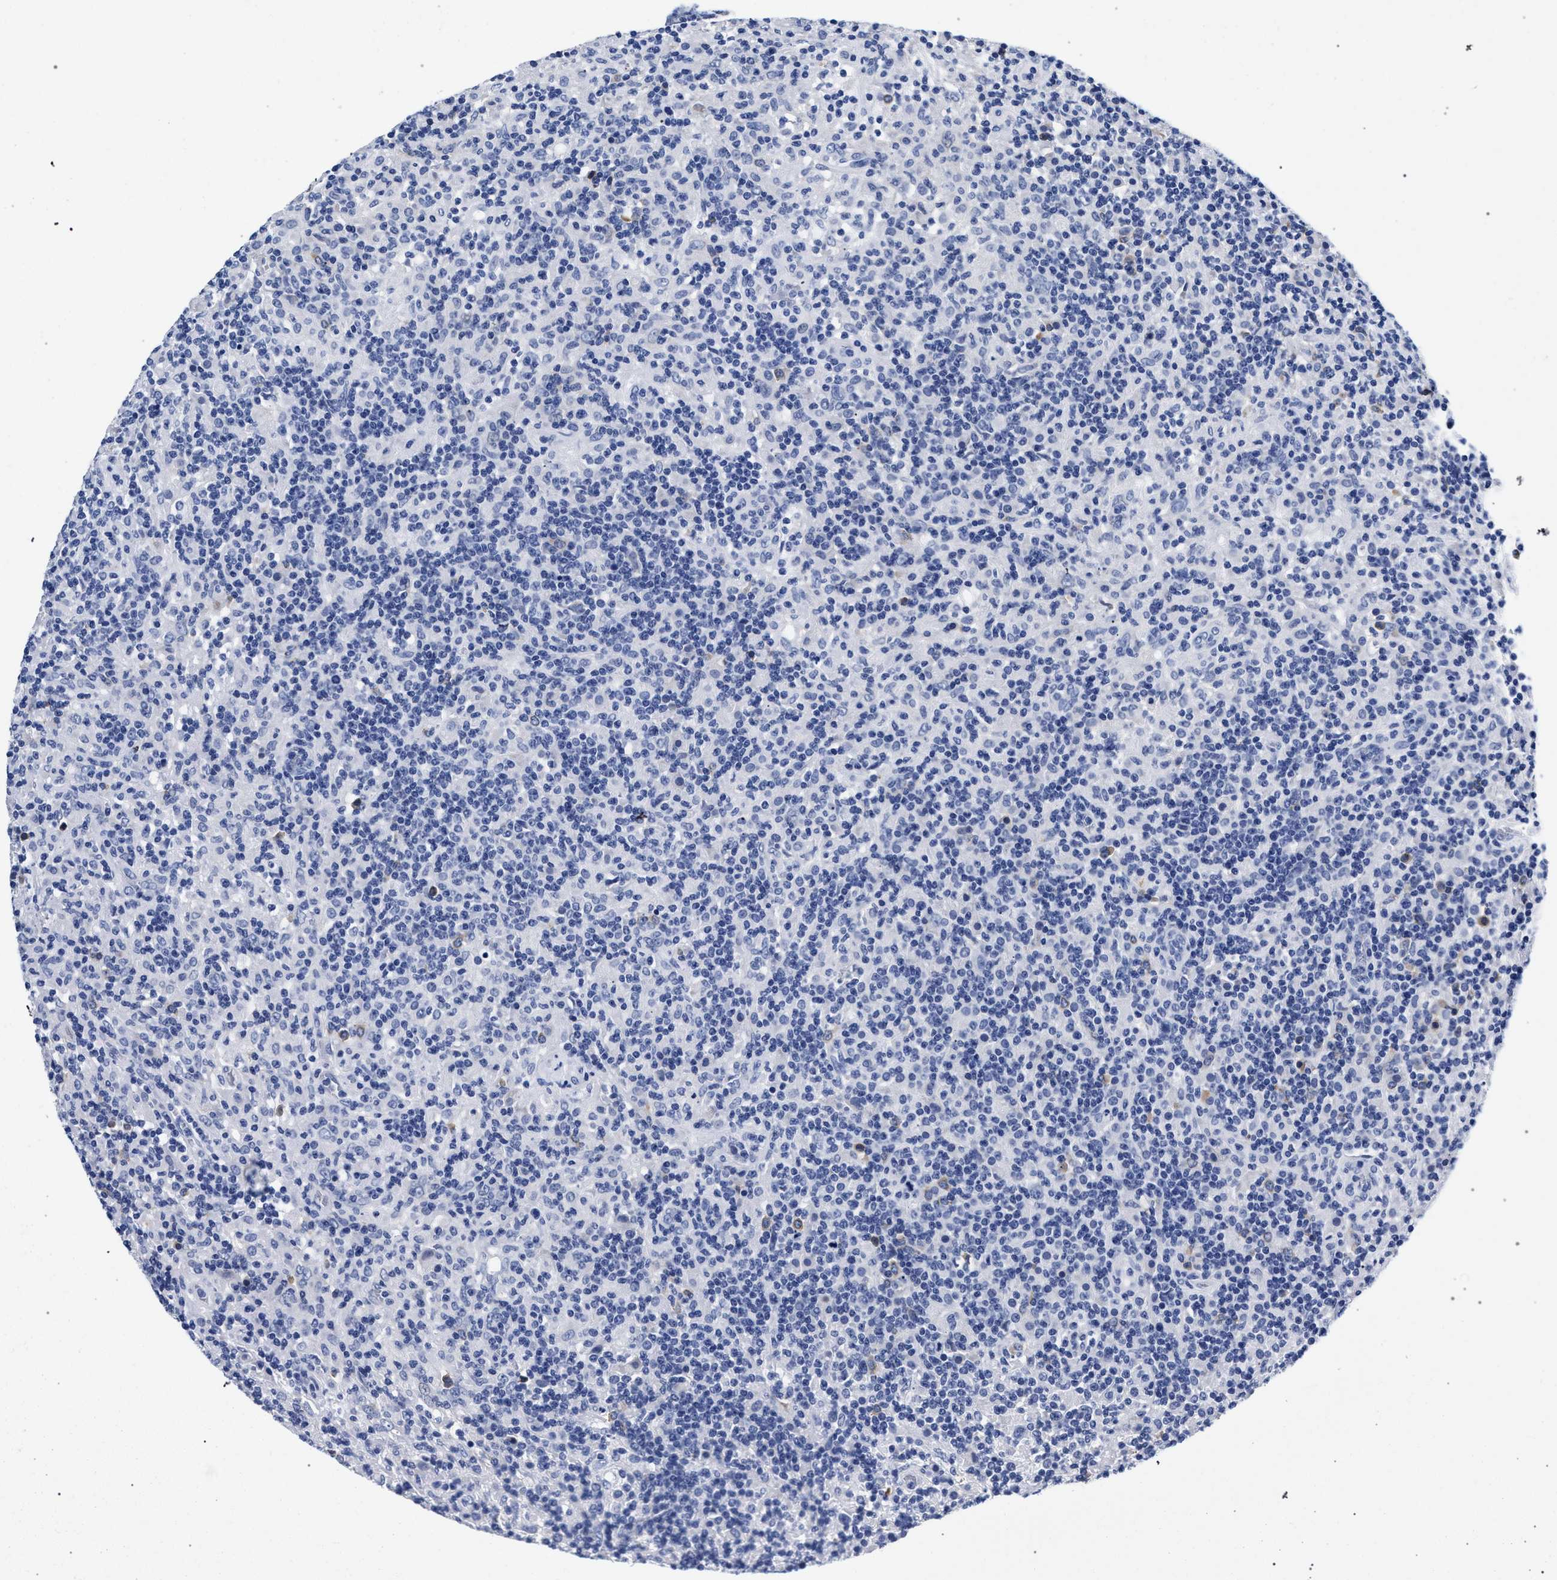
{"staining": {"intensity": "negative", "quantity": "none", "location": "none"}, "tissue": "lymphoma", "cell_type": "Tumor cells", "image_type": "cancer", "snomed": [{"axis": "morphology", "description": "Hodgkin's disease, NOS"}, {"axis": "topography", "description": "Lymph node"}], "caption": "The photomicrograph shows no significant staining in tumor cells of lymphoma.", "gene": "AKAP4", "patient": {"sex": "male", "age": 70}}